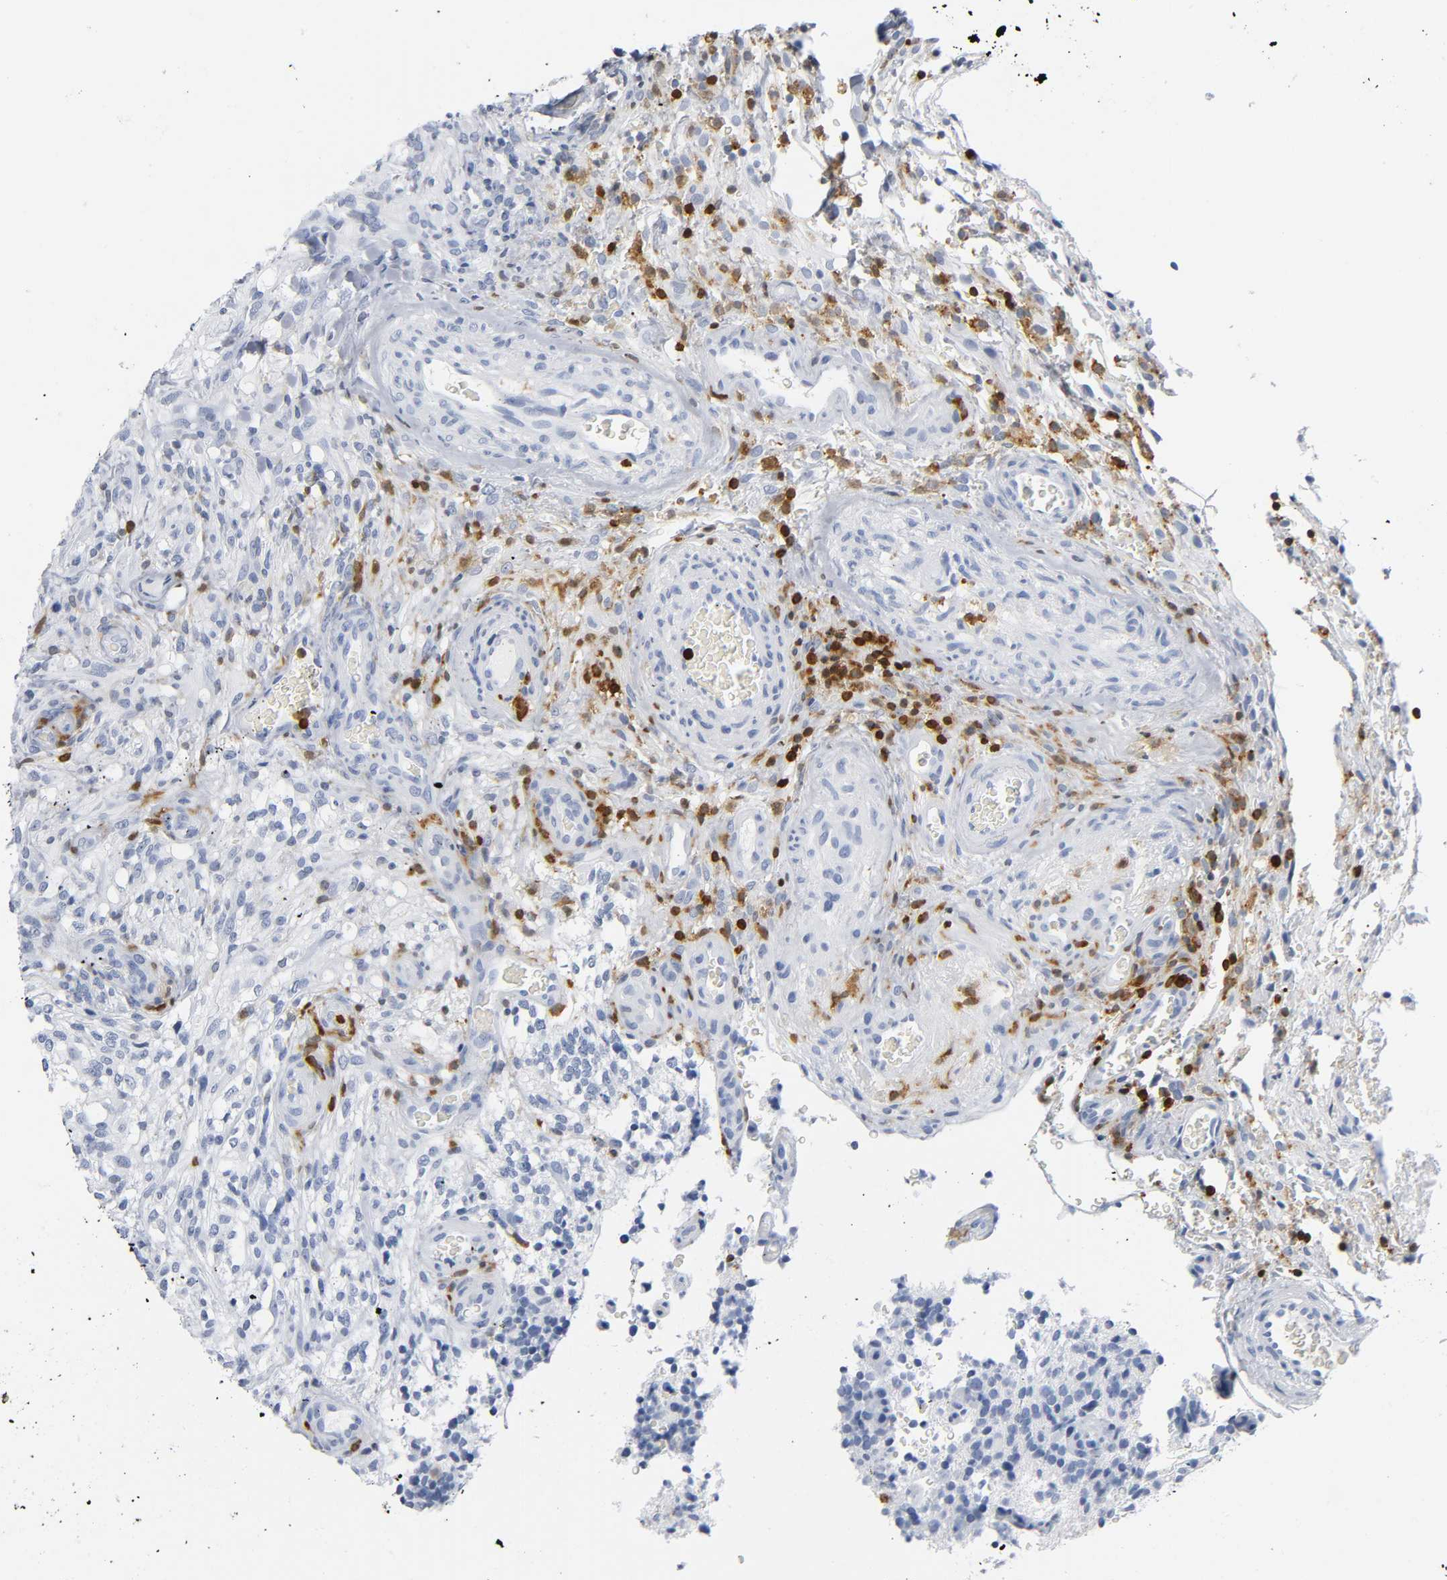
{"staining": {"intensity": "negative", "quantity": "none", "location": "none"}, "tissue": "glioma", "cell_type": "Tumor cells", "image_type": "cancer", "snomed": [{"axis": "morphology", "description": "Normal tissue, NOS"}, {"axis": "morphology", "description": "Glioma, malignant, High grade"}, {"axis": "topography", "description": "Cerebral cortex"}], "caption": "Image shows no protein expression in tumor cells of glioma tissue.", "gene": "DOK2", "patient": {"sex": "male", "age": 75}}